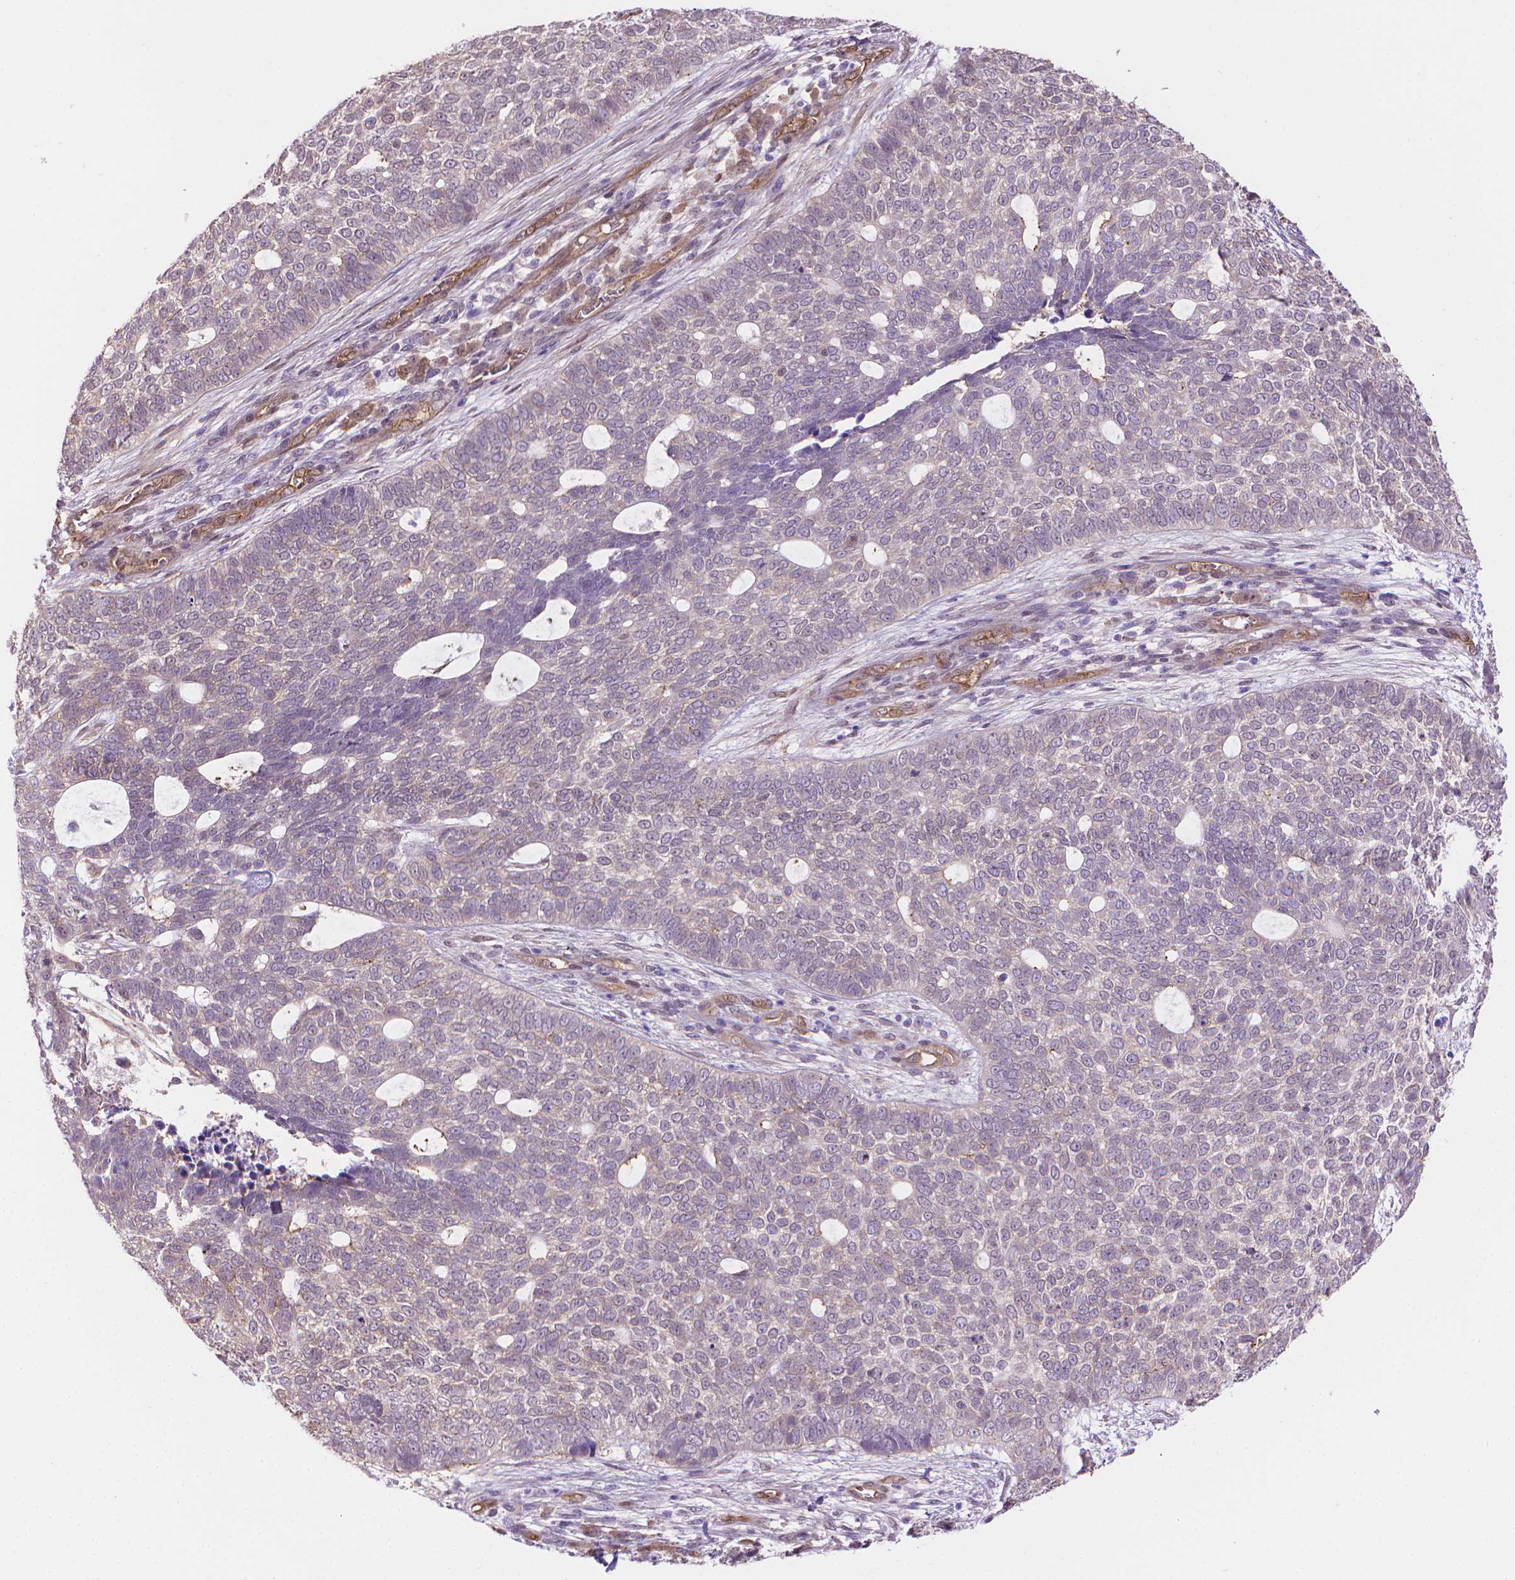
{"staining": {"intensity": "negative", "quantity": "none", "location": "none"}, "tissue": "skin cancer", "cell_type": "Tumor cells", "image_type": "cancer", "snomed": [{"axis": "morphology", "description": "Basal cell carcinoma"}, {"axis": "topography", "description": "Skin"}], "caption": "Skin basal cell carcinoma stained for a protein using immunohistochemistry displays no positivity tumor cells.", "gene": "CLIC4", "patient": {"sex": "female", "age": 69}}